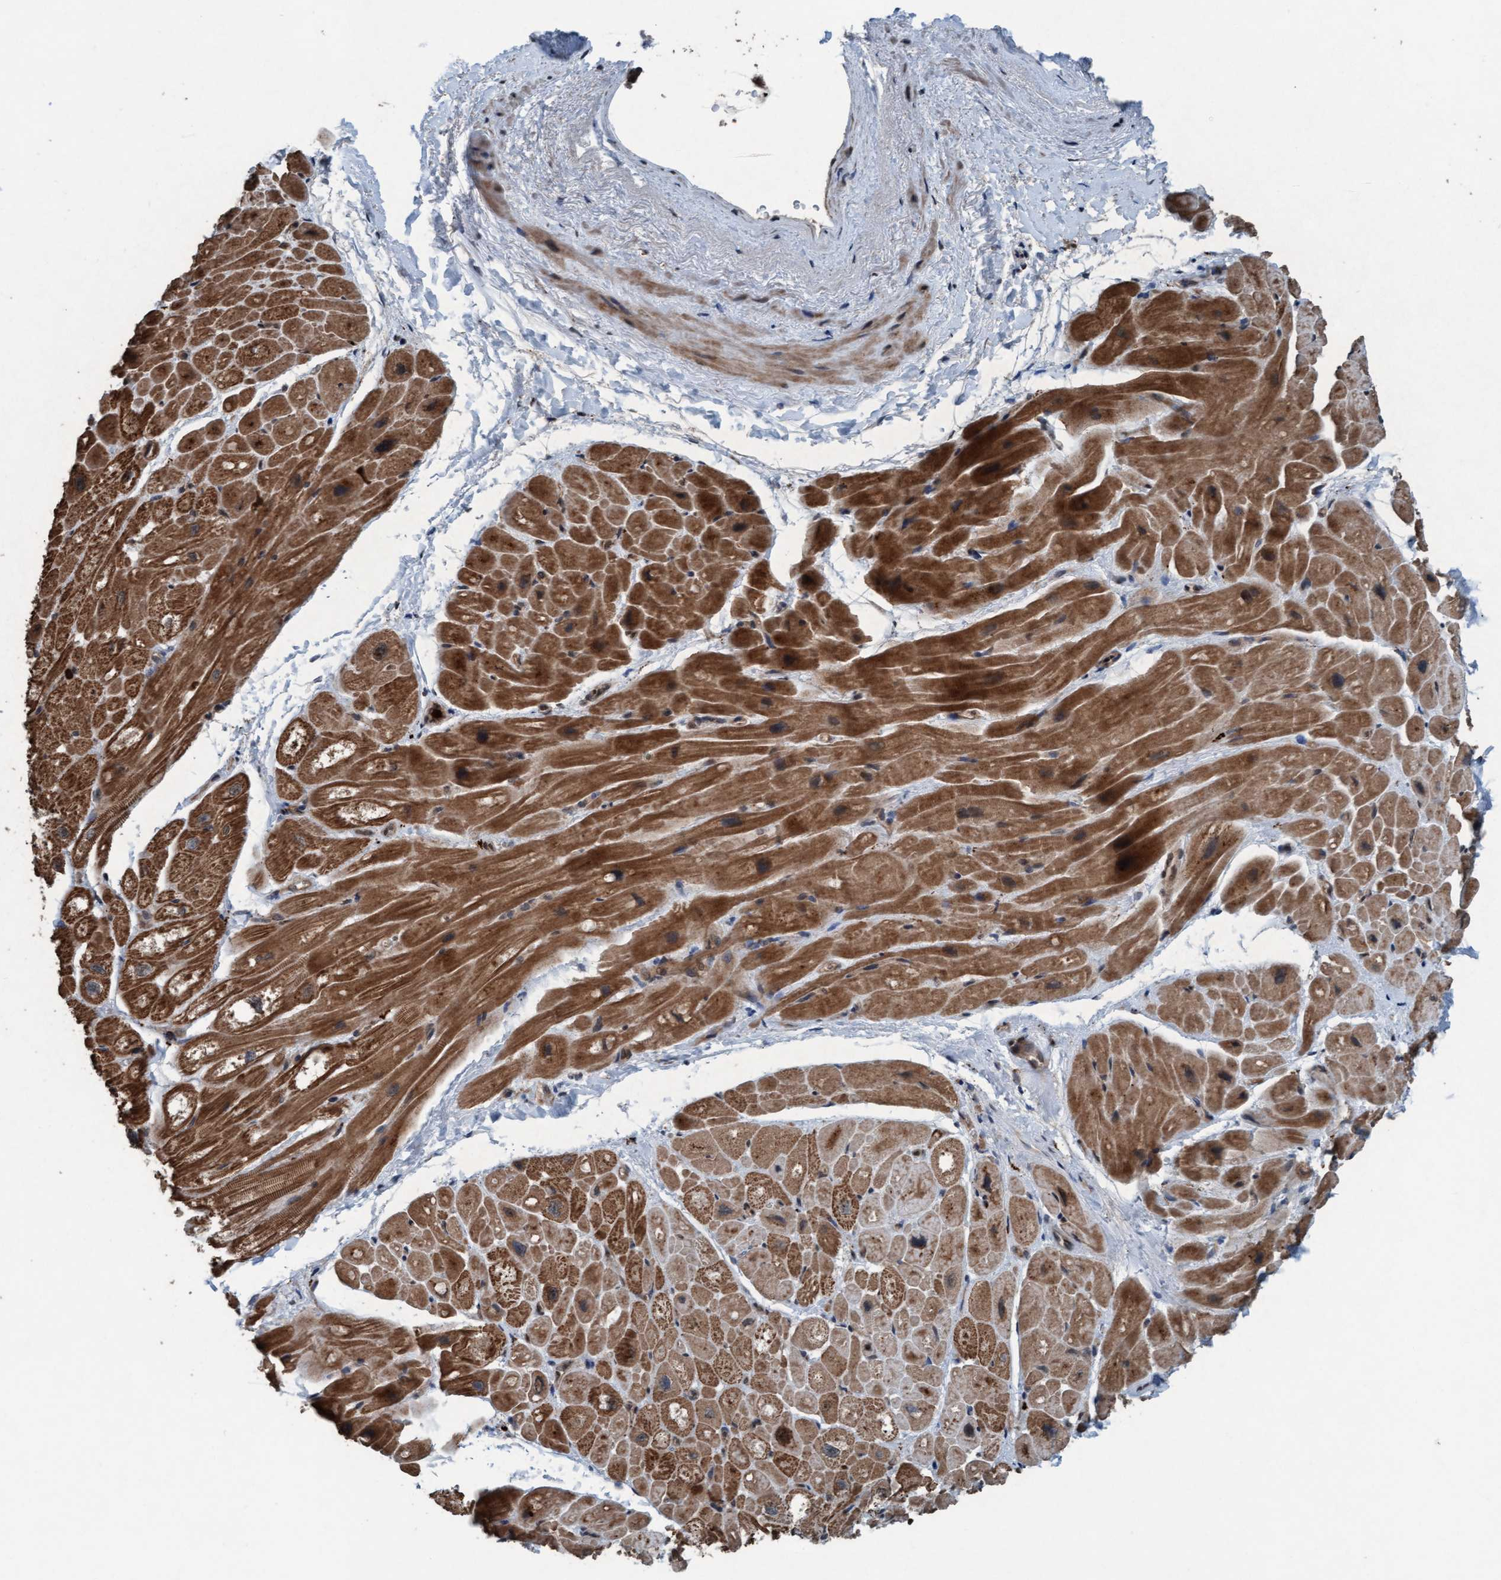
{"staining": {"intensity": "strong", "quantity": ">75%", "location": "cytoplasmic/membranous"}, "tissue": "heart muscle", "cell_type": "Cardiomyocytes", "image_type": "normal", "snomed": [{"axis": "morphology", "description": "Normal tissue, NOS"}, {"axis": "topography", "description": "Heart"}], "caption": "High-power microscopy captured an IHC histopathology image of unremarkable heart muscle, revealing strong cytoplasmic/membranous positivity in approximately >75% of cardiomyocytes.", "gene": "PLXNB2", "patient": {"sex": "male", "age": 49}}